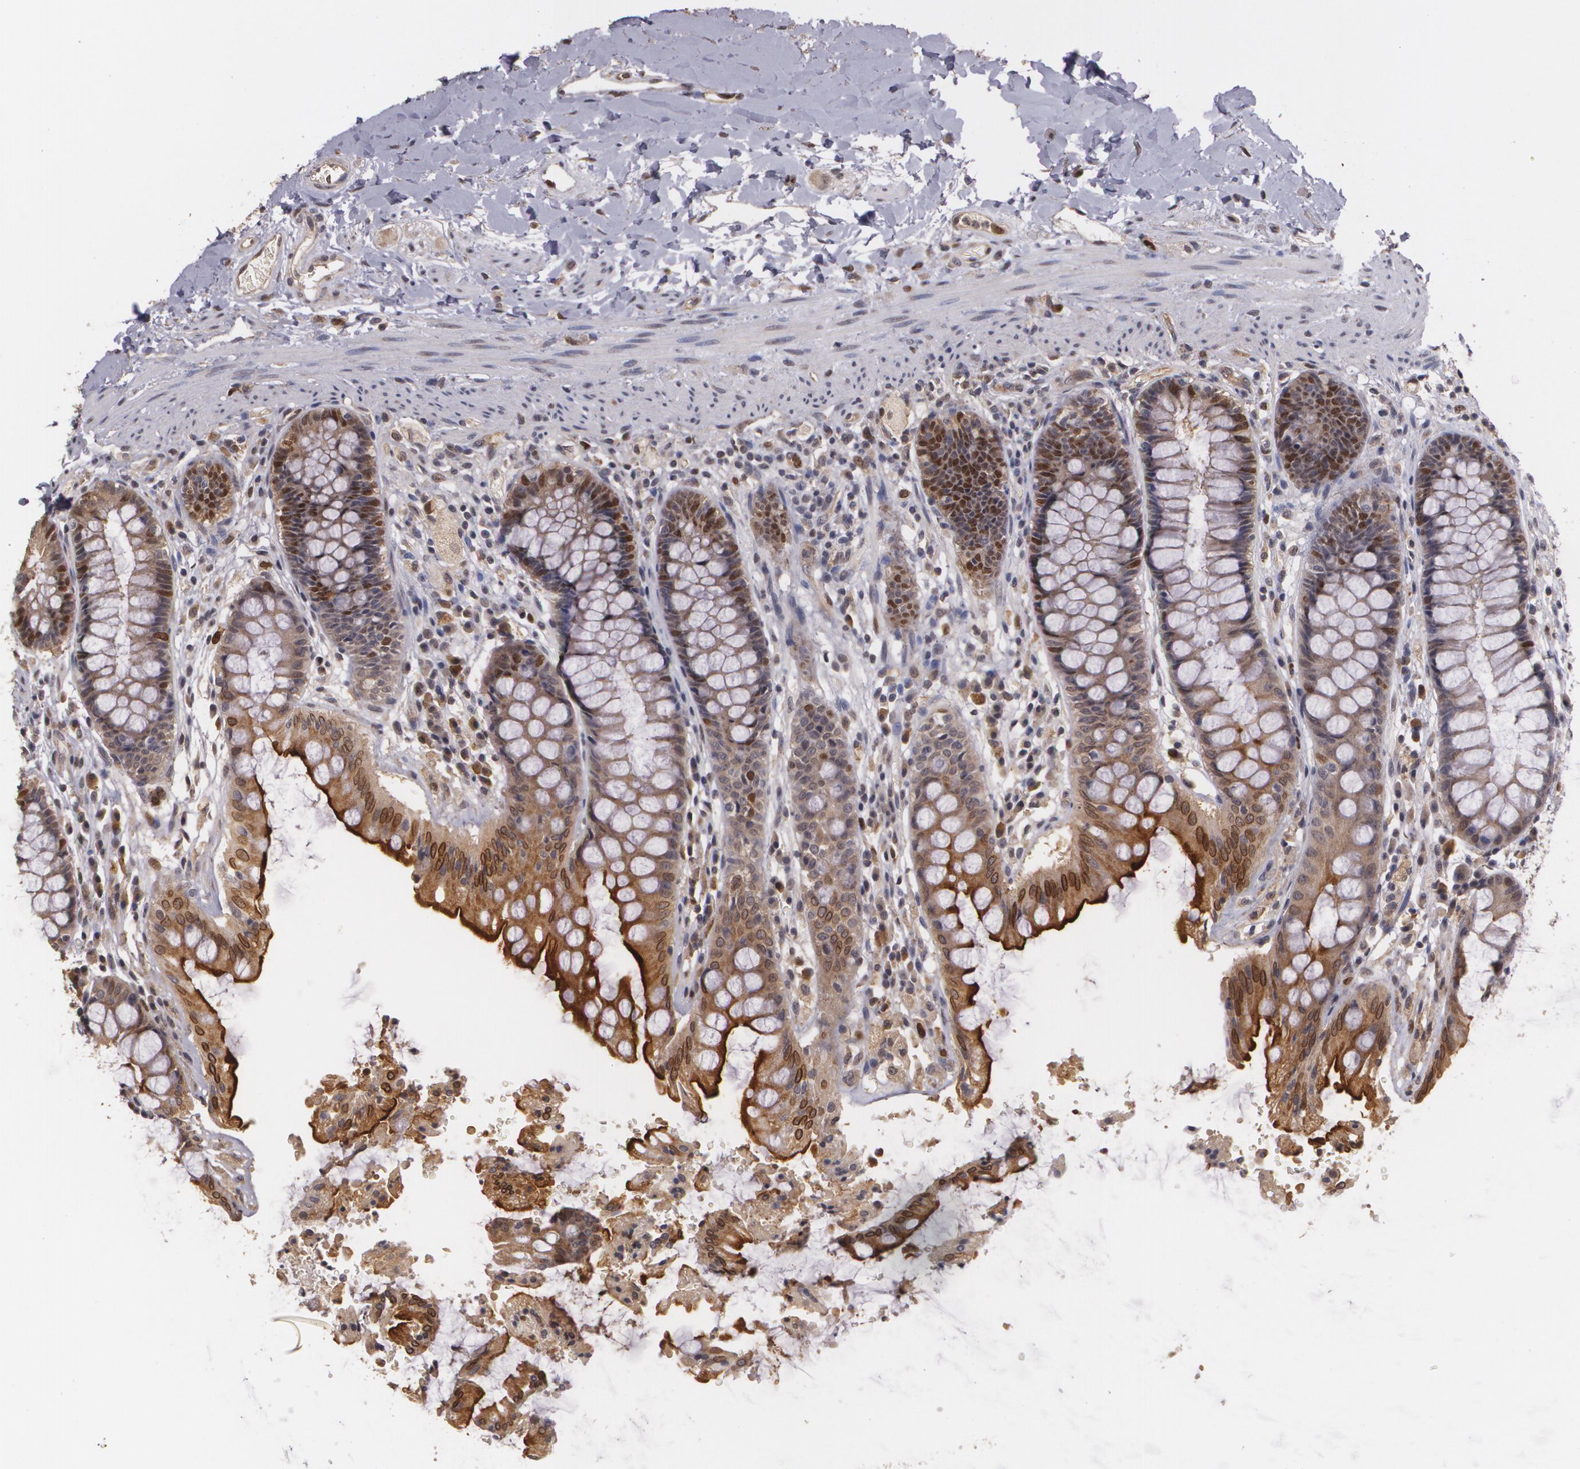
{"staining": {"intensity": "moderate", "quantity": "25%-75%", "location": "cytoplasmic/membranous,nuclear"}, "tissue": "rectum", "cell_type": "Glandular cells", "image_type": "normal", "snomed": [{"axis": "morphology", "description": "Normal tissue, NOS"}, {"axis": "topography", "description": "Rectum"}], "caption": "About 25%-75% of glandular cells in unremarkable rectum display moderate cytoplasmic/membranous,nuclear protein expression as visualized by brown immunohistochemical staining.", "gene": "BRCA1", "patient": {"sex": "female", "age": 46}}